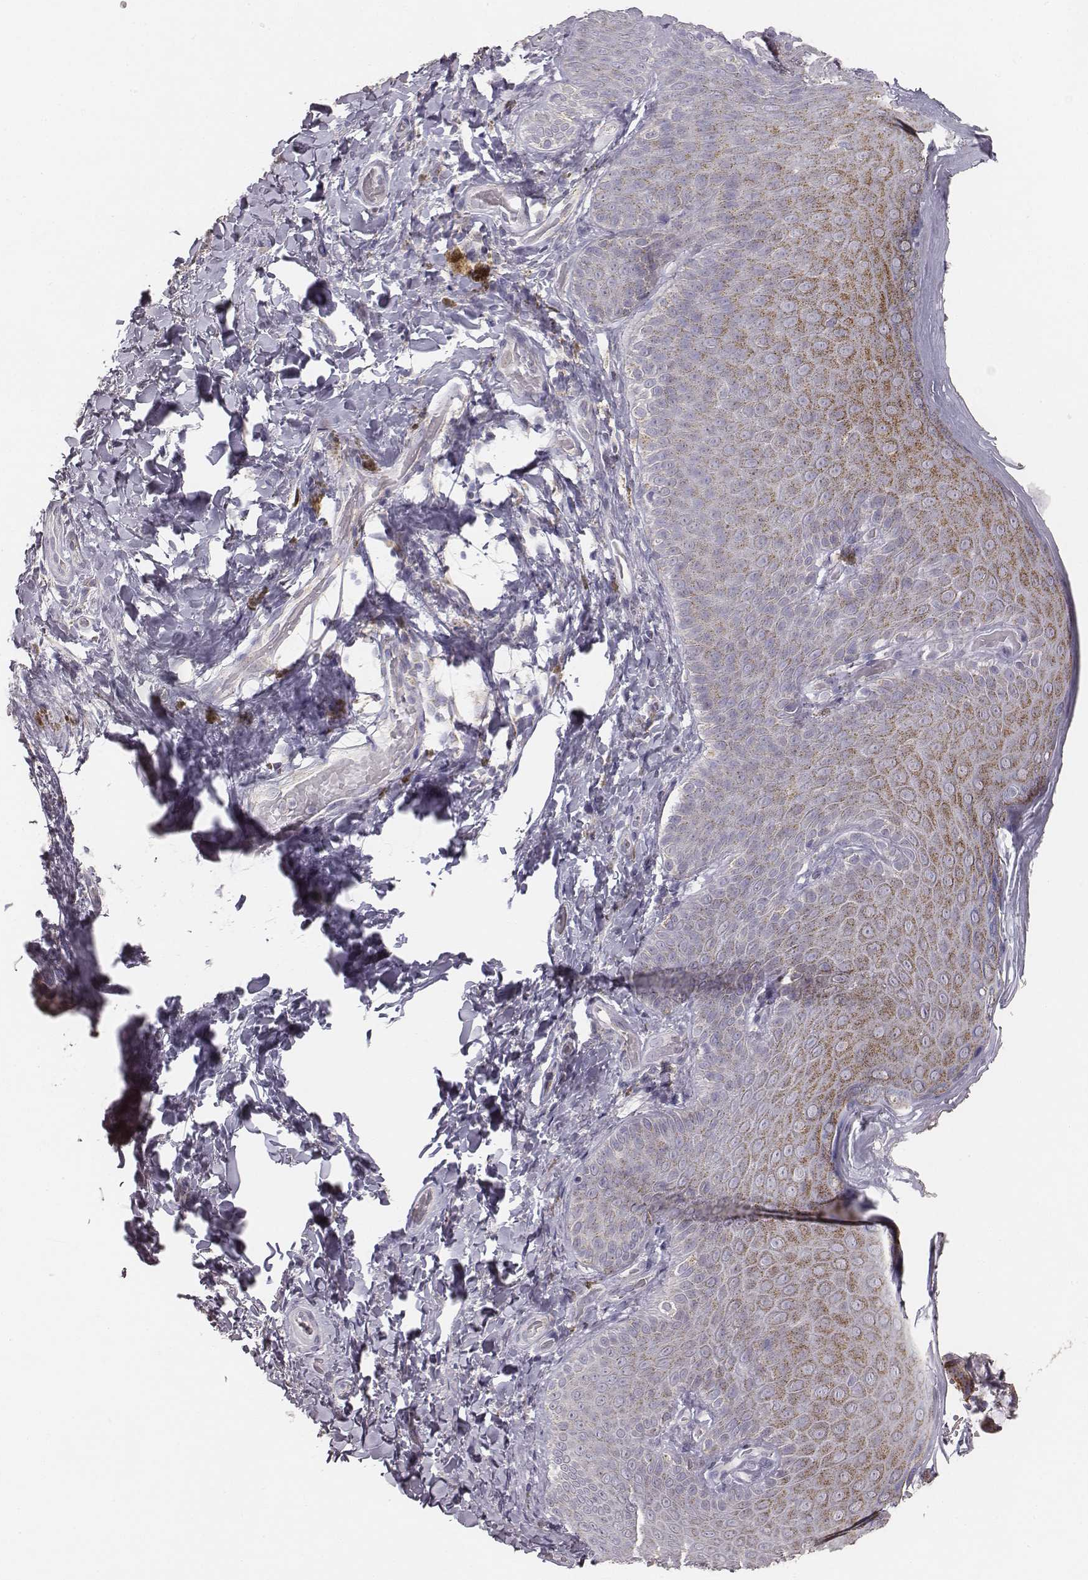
{"staining": {"intensity": "weak", "quantity": "25%-75%", "location": "cytoplasmic/membranous"}, "tissue": "skin", "cell_type": "Epidermal cells", "image_type": "normal", "snomed": [{"axis": "morphology", "description": "Normal tissue, NOS"}, {"axis": "topography", "description": "Anal"}], "caption": "A low amount of weak cytoplasmic/membranous positivity is seen in approximately 25%-75% of epidermal cells in unremarkable skin.", "gene": "ABCD3", "patient": {"sex": "male", "age": 53}}